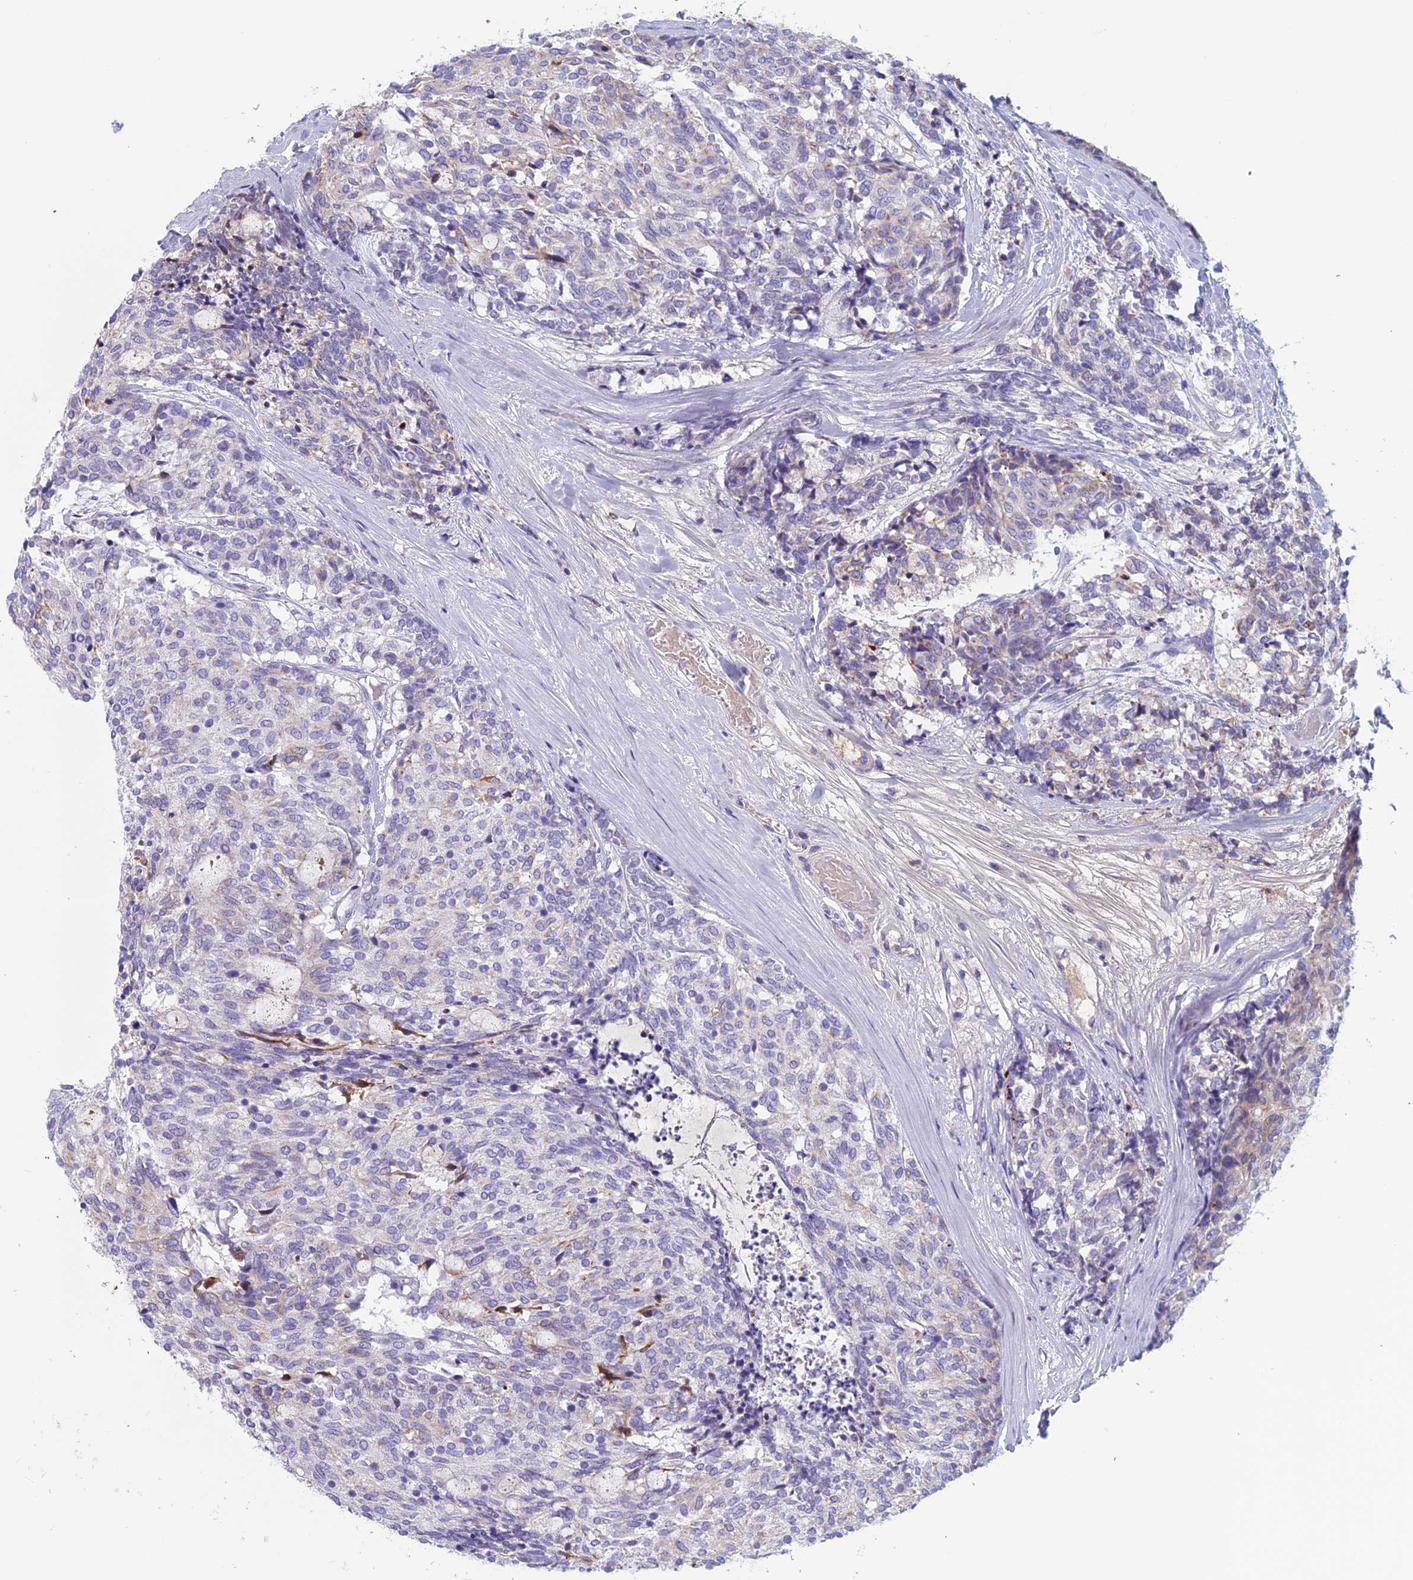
{"staining": {"intensity": "negative", "quantity": "none", "location": "none"}, "tissue": "carcinoid", "cell_type": "Tumor cells", "image_type": "cancer", "snomed": [{"axis": "morphology", "description": "Carcinoid, malignant, NOS"}, {"axis": "topography", "description": "Pancreas"}], "caption": "A high-resolution image shows IHC staining of malignant carcinoid, which displays no significant positivity in tumor cells.", "gene": "ANGPTL2", "patient": {"sex": "female", "age": 54}}